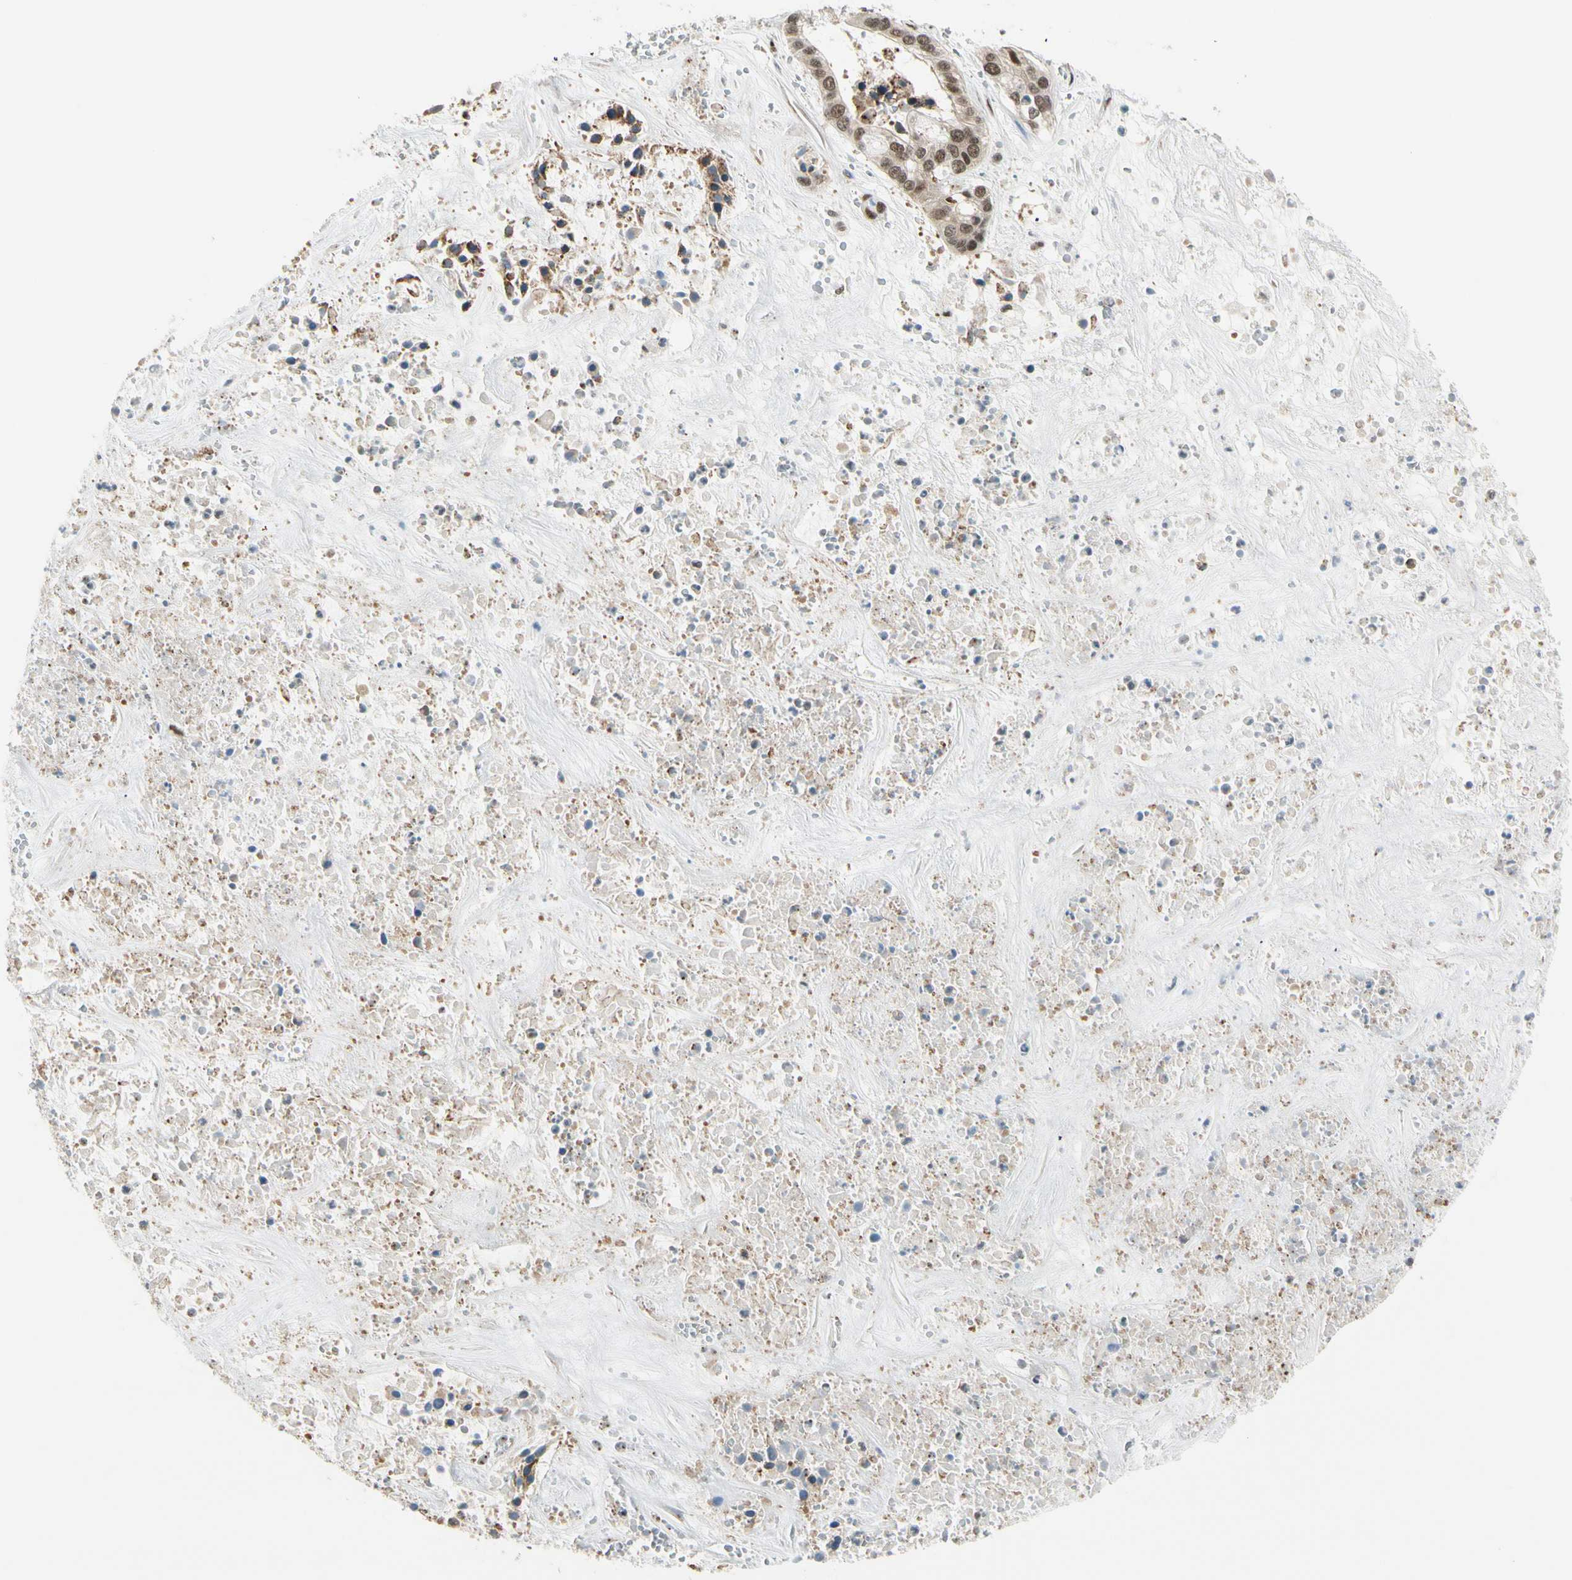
{"staining": {"intensity": "strong", "quantity": ">75%", "location": "nuclear"}, "tissue": "liver cancer", "cell_type": "Tumor cells", "image_type": "cancer", "snomed": [{"axis": "morphology", "description": "Cholangiocarcinoma"}, {"axis": "topography", "description": "Liver"}], "caption": "There is high levels of strong nuclear staining in tumor cells of cholangiocarcinoma (liver), as demonstrated by immunohistochemical staining (brown color).", "gene": "DAXX", "patient": {"sex": "female", "age": 65}}